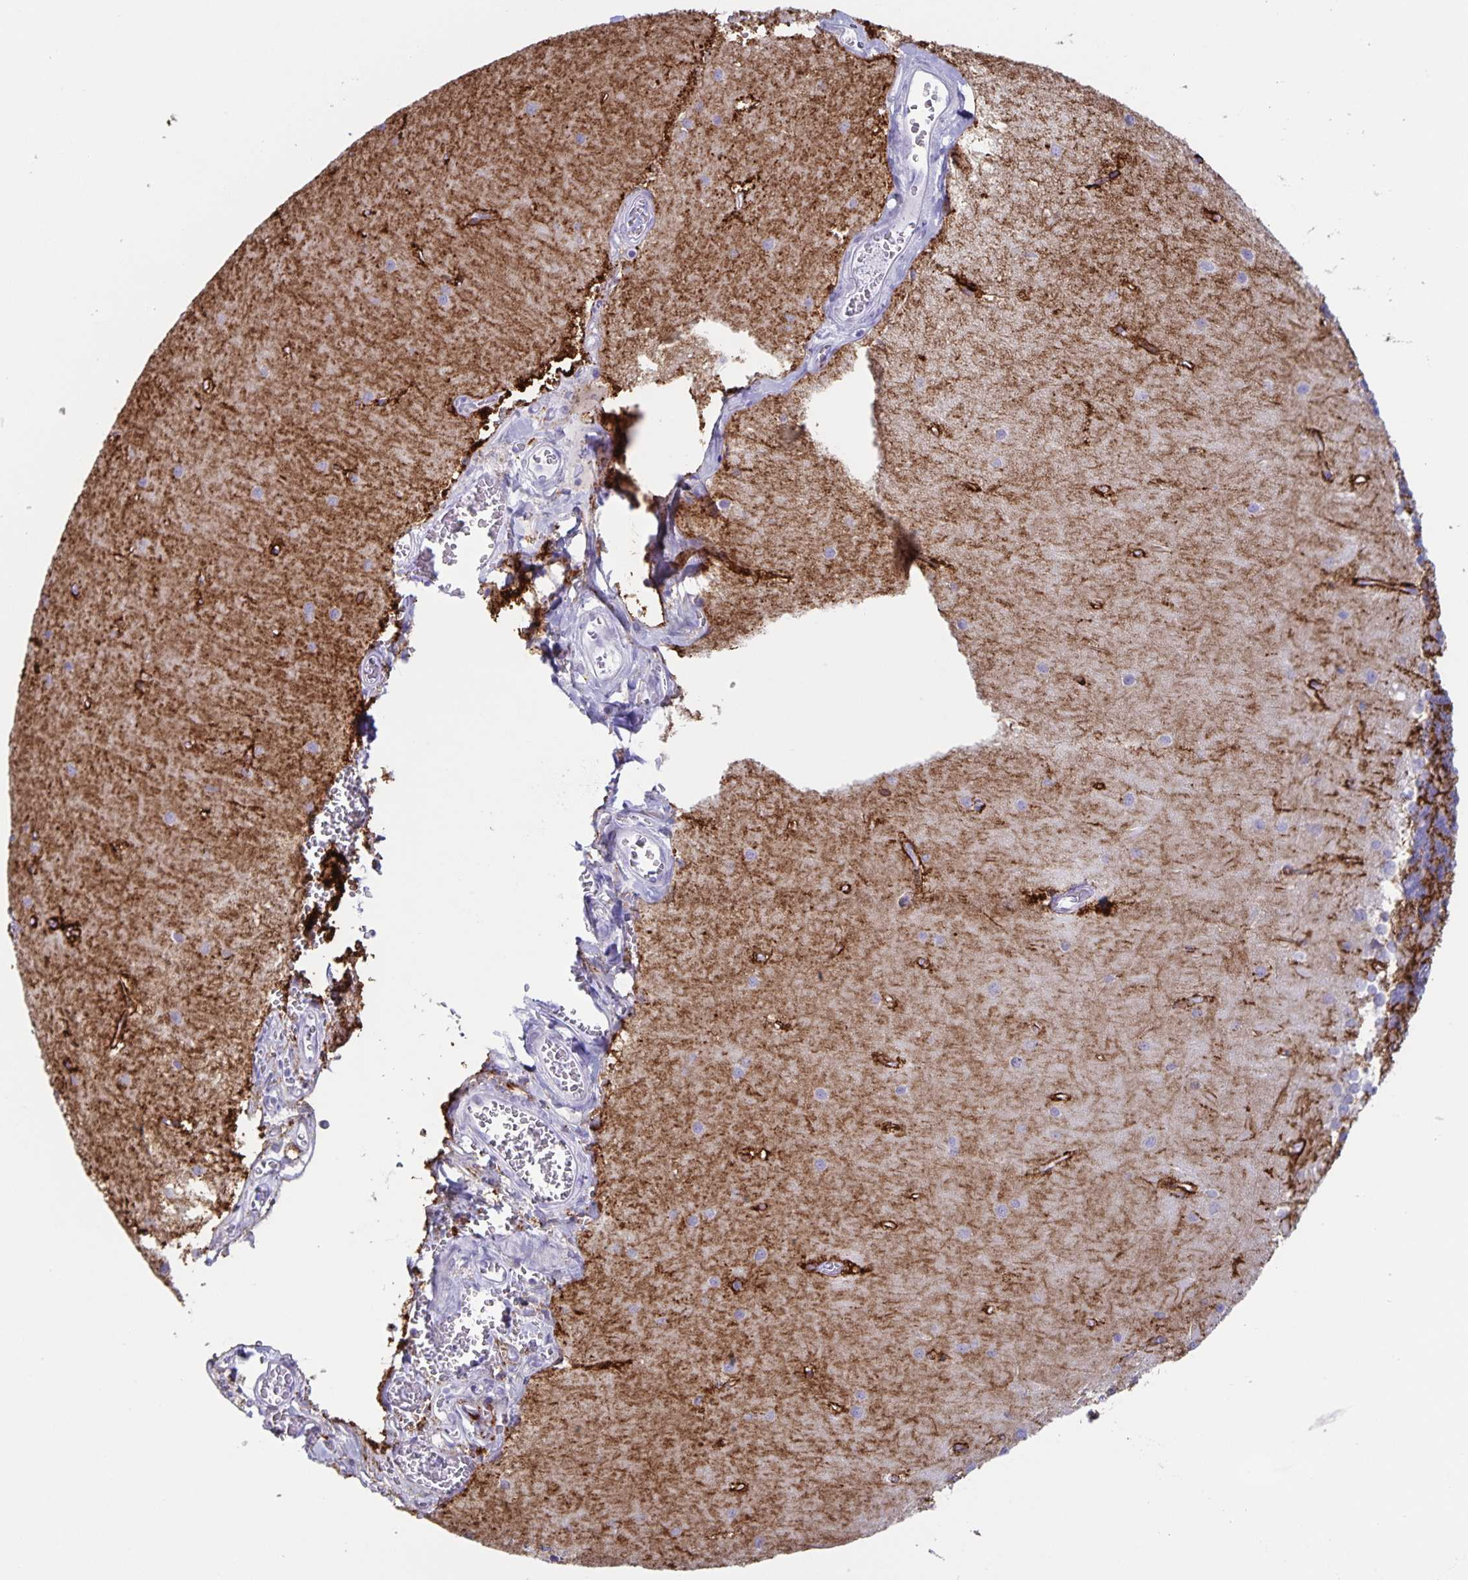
{"staining": {"intensity": "negative", "quantity": "none", "location": "none"}, "tissue": "cerebellum", "cell_type": "Cells in granular layer", "image_type": "normal", "snomed": [{"axis": "morphology", "description": "Normal tissue, NOS"}, {"axis": "topography", "description": "Cerebellum"}], "caption": "Photomicrograph shows no significant protein positivity in cells in granular layer of benign cerebellum.", "gene": "AQP4", "patient": {"sex": "male", "age": 37}}